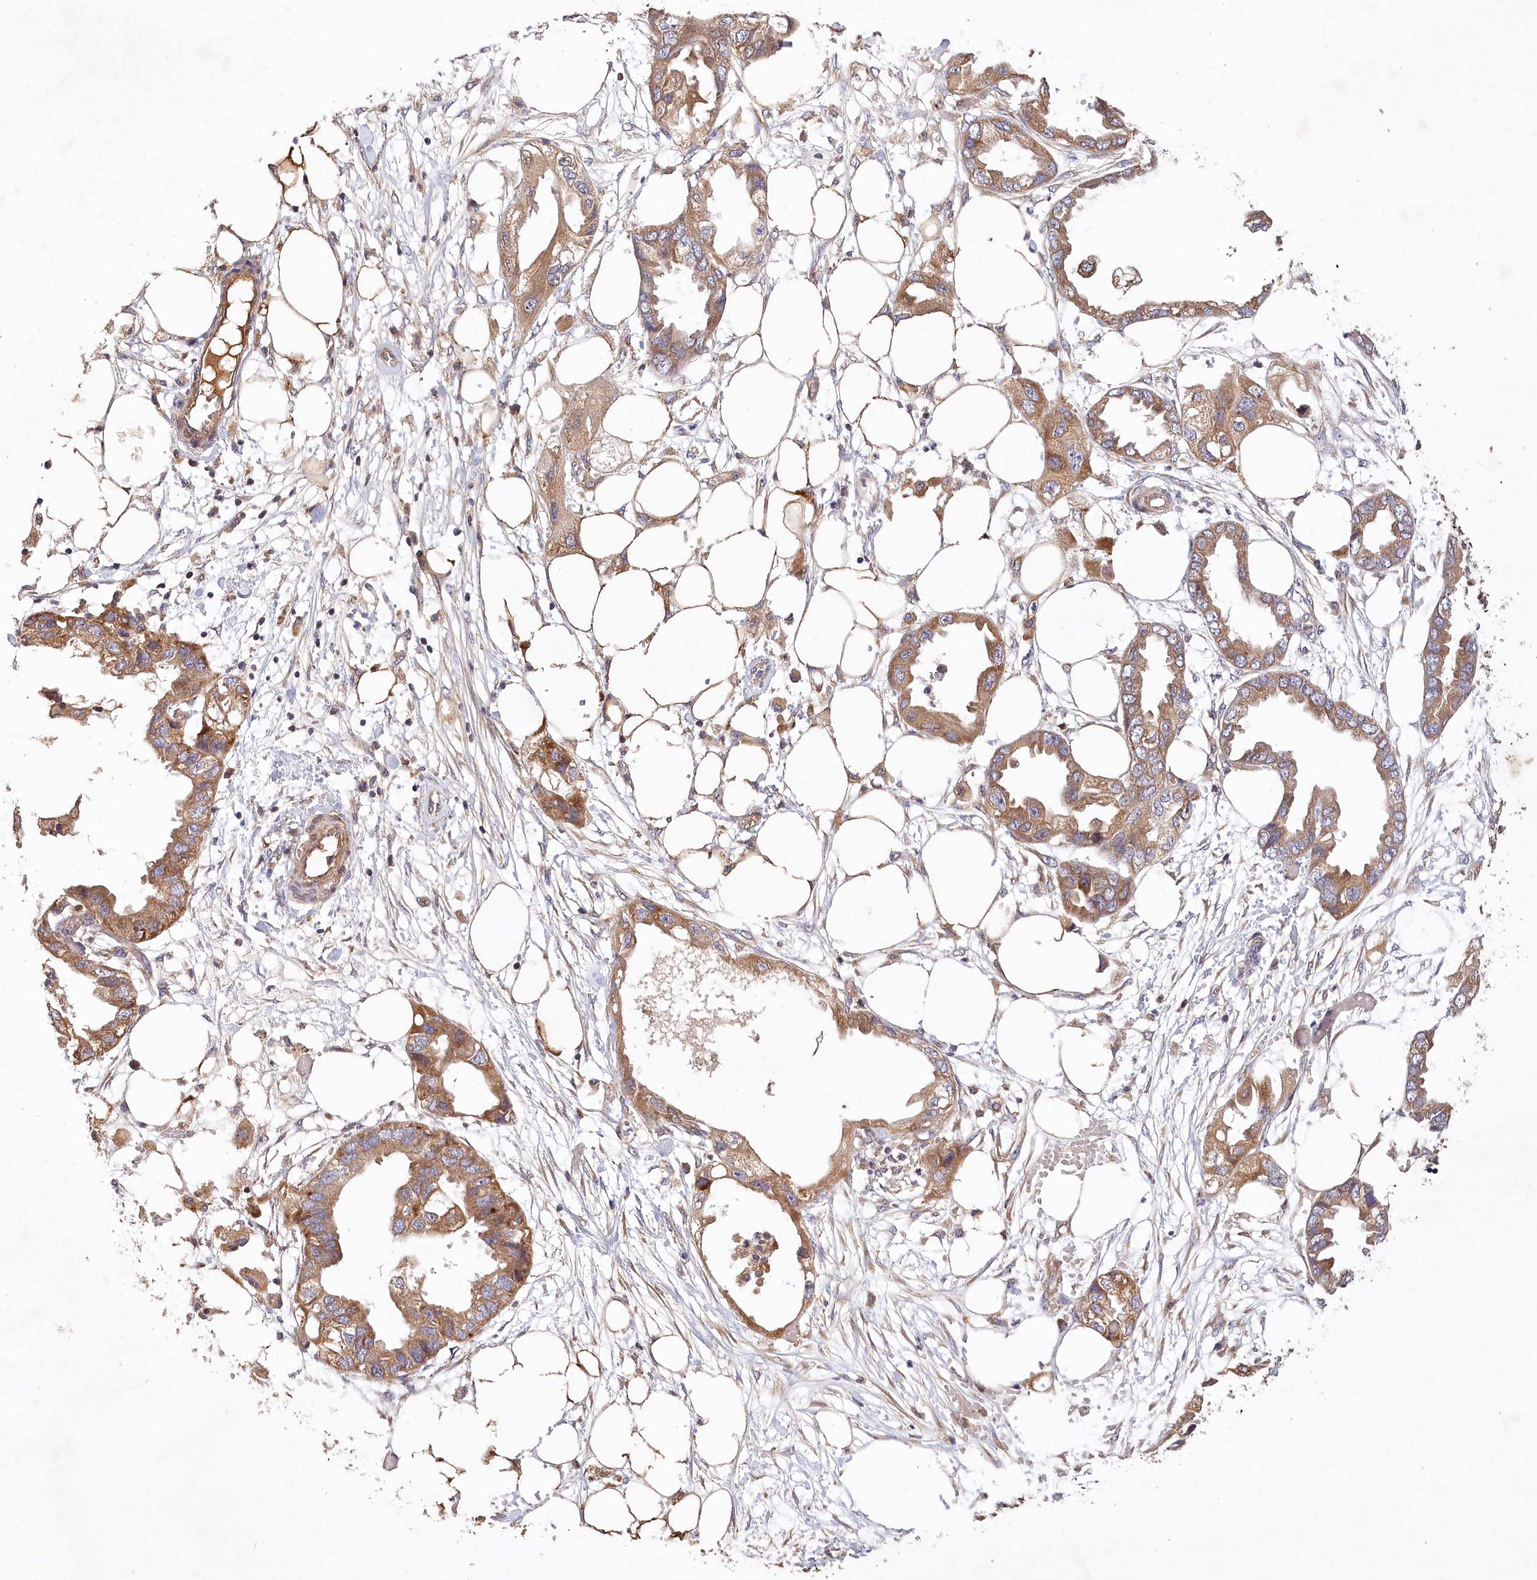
{"staining": {"intensity": "moderate", "quantity": ">75%", "location": "cytoplasmic/membranous"}, "tissue": "endometrial cancer", "cell_type": "Tumor cells", "image_type": "cancer", "snomed": [{"axis": "morphology", "description": "Adenocarcinoma, NOS"}, {"axis": "morphology", "description": "Adenocarcinoma, metastatic, NOS"}, {"axis": "topography", "description": "Adipose tissue"}, {"axis": "topography", "description": "Endometrium"}], "caption": "Moderate cytoplasmic/membranous protein staining is present in about >75% of tumor cells in endometrial cancer.", "gene": "LSS", "patient": {"sex": "female", "age": 67}}